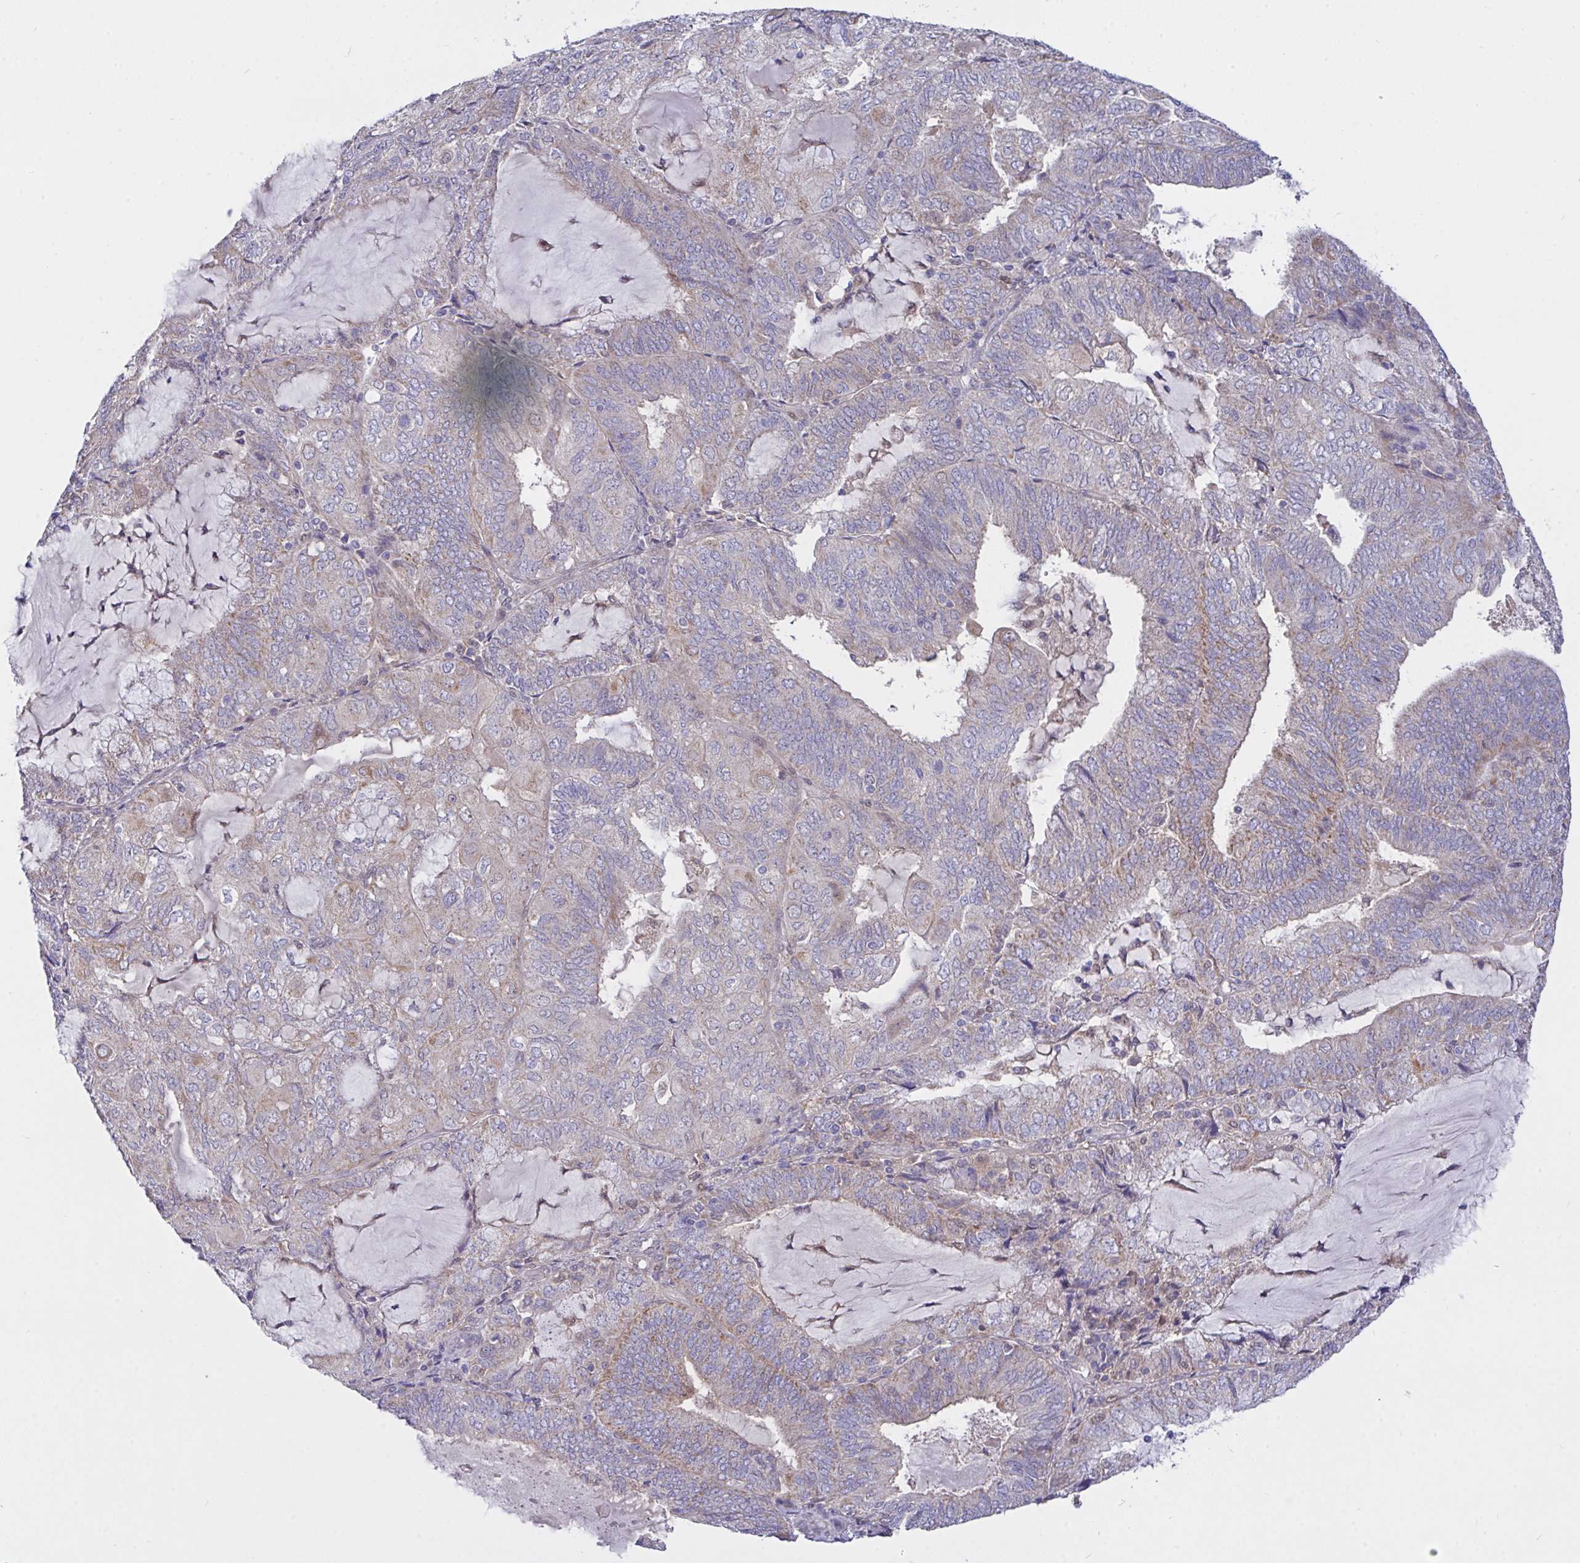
{"staining": {"intensity": "weak", "quantity": "25%-75%", "location": "cytoplasmic/membranous"}, "tissue": "endometrial cancer", "cell_type": "Tumor cells", "image_type": "cancer", "snomed": [{"axis": "morphology", "description": "Adenocarcinoma, NOS"}, {"axis": "topography", "description": "Endometrium"}], "caption": "A low amount of weak cytoplasmic/membranous staining is seen in about 25%-75% of tumor cells in endometrial cancer tissue. (brown staining indicates protein expression, while blue staining denotes nuclei).", "gene": "L3HYPDH", "patient": {"sex": "female", "age": 81}}